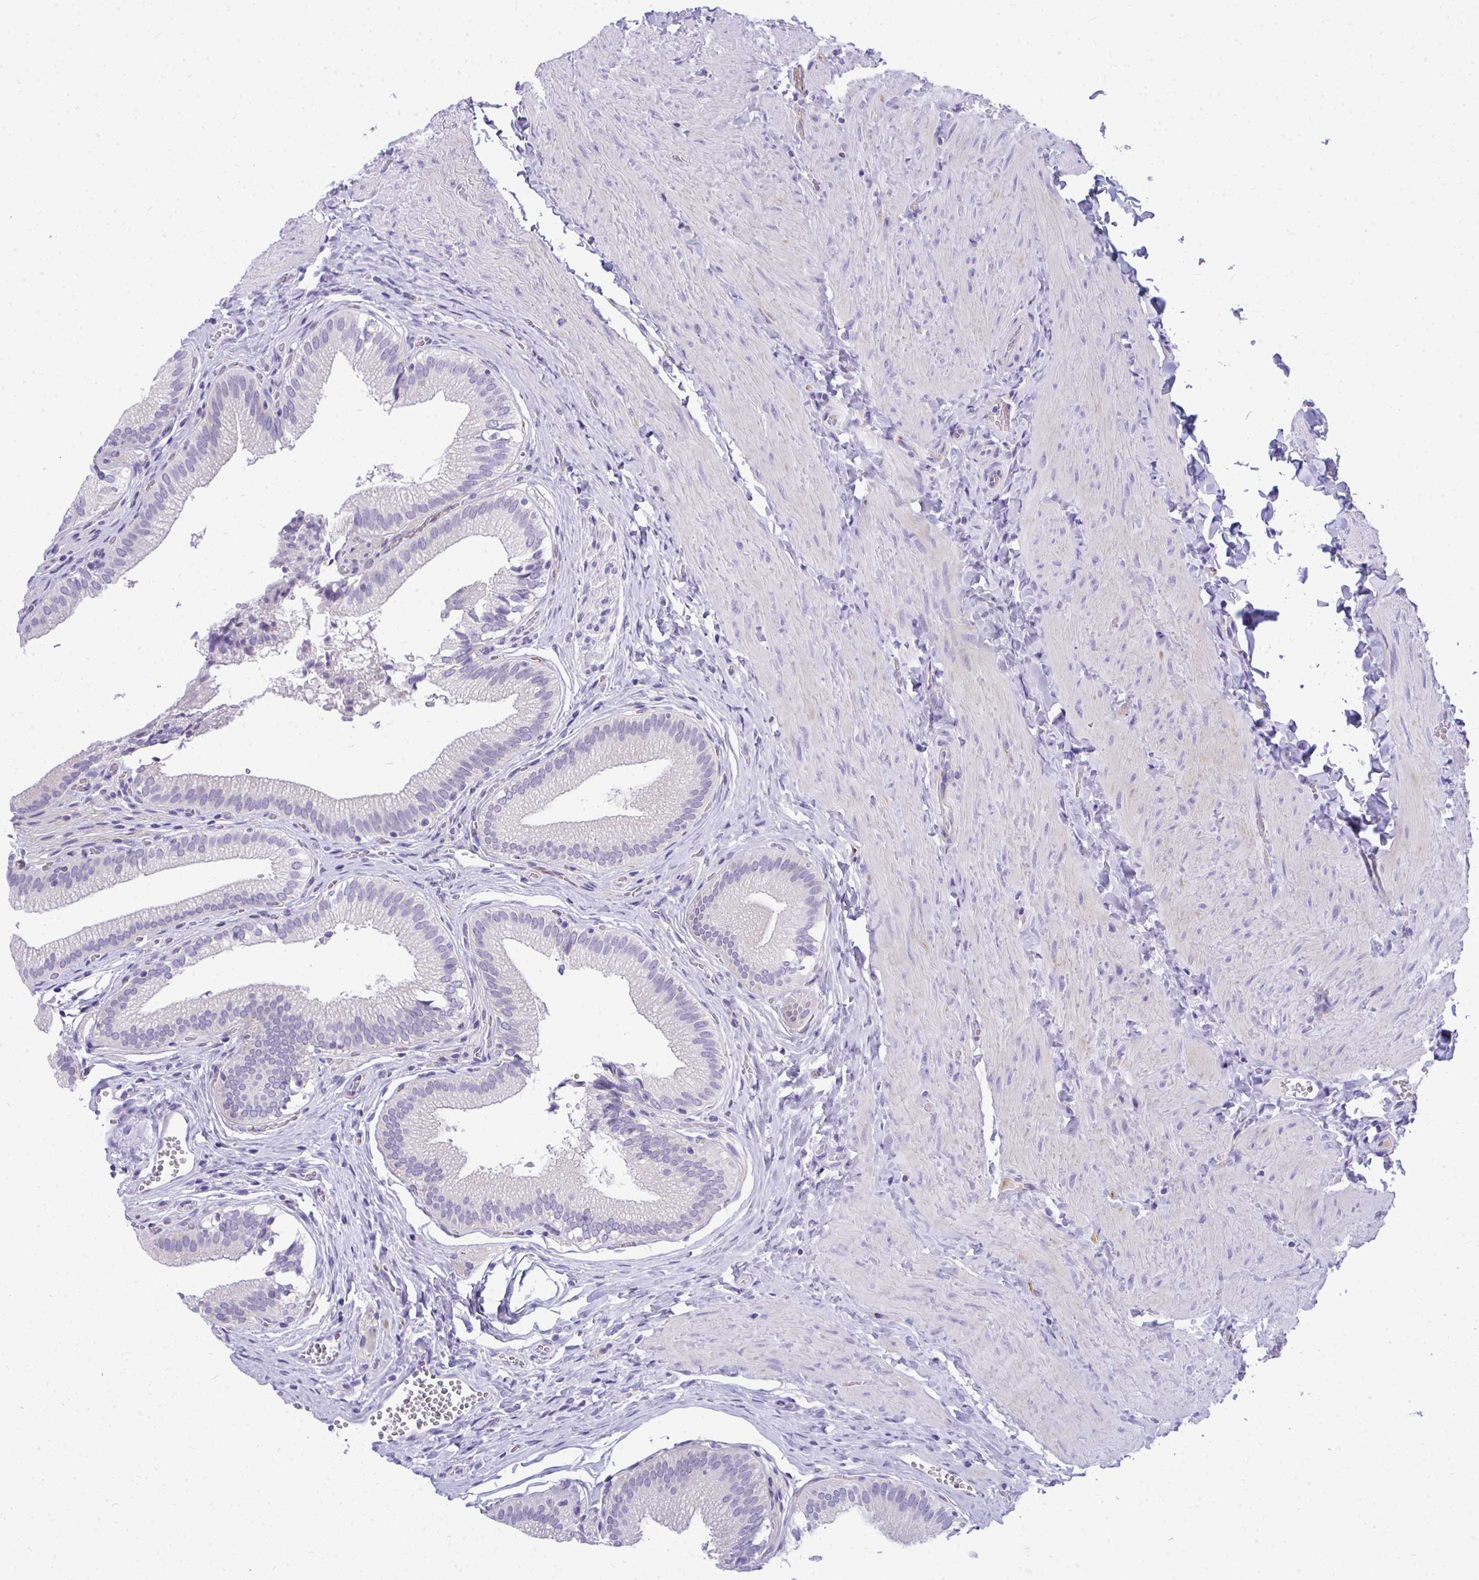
{"staining": {"intensity": "negative", "quantity": "none", "location": "none"}, "tissue": "gallbladder", "cell_type": "Glandular cells", "image_type": "normal", "snomed": [{"axis": "morphology", "description": "Normal tissue, NOS"}, {"axis": "topography", "description": "Gallbladder"}, {"axis": "topography", "description": "Peripheral nerve tissue"}], "caption": "This photomicrograph is of benign gallbladder stained with immunohistochemistry (IHC) to label a protein in brown with the nuclei are counter-stained blue. There is no positivity in glandular cells.", "gene": "TSBP1", "patient": {"sex": "male", "age": 17}}